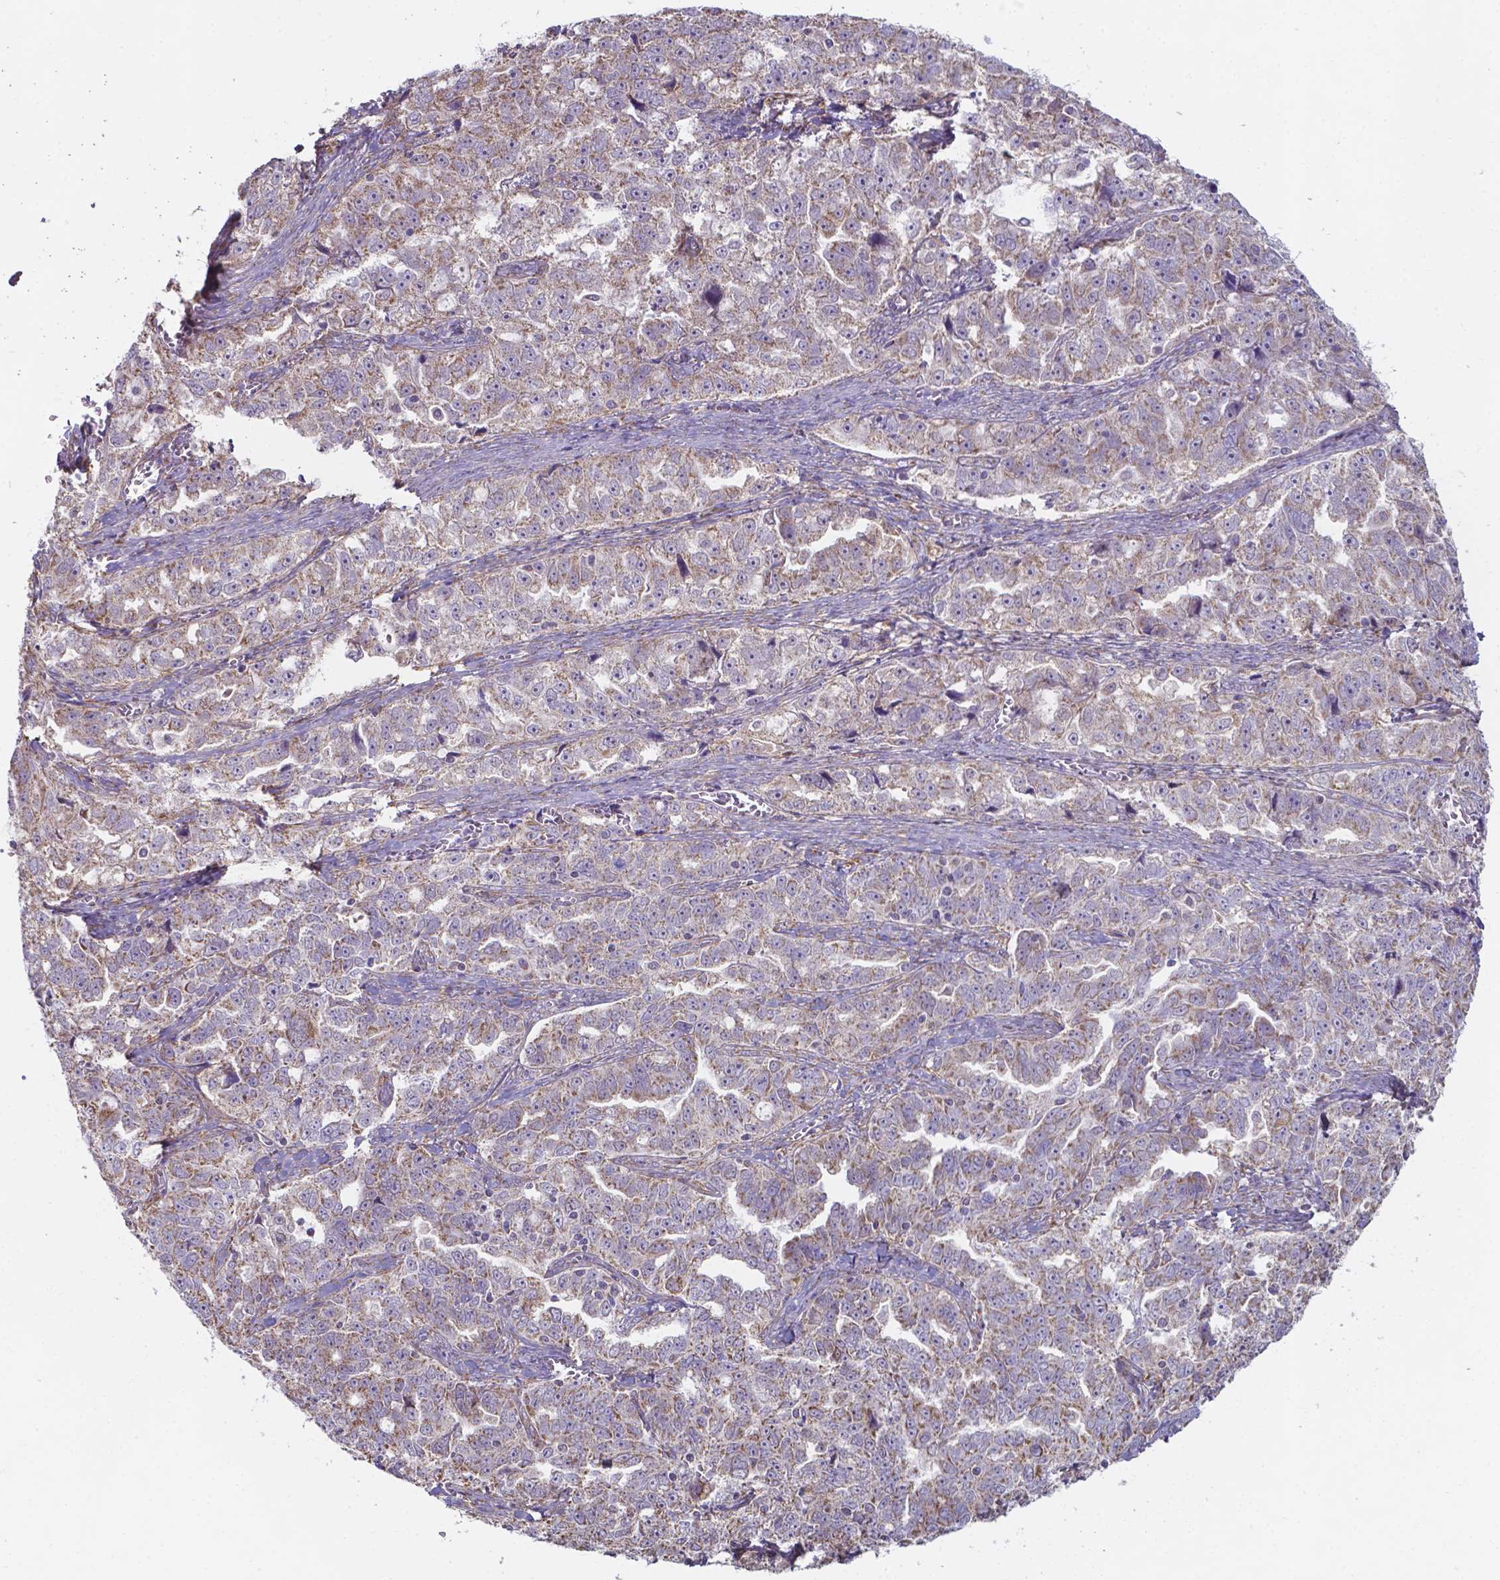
{"staining": {"intensity": "weak", "quantity": "25%-75%", "location": "cytoplasmic/membranous"}, "tissue": "ovarian cancer", "cell_type": "Tumor cells", "image_type": "cancer", "snomed": [{"axis": "morphology", "description": "Cystadenocarcinoma, serous, NOS"}, {"axis": "topography", "description": "Ovary"}], "caption": "IHC of ovarian cancer exhibits low levels of weak cytoplasmic/membranous expression in about 25%-75% of tumor cells. (DAB IHC with brightfield microscopy, high magnification).", "gene": "FAM114A1", "patient": {"sex": "female", "age": 51}}